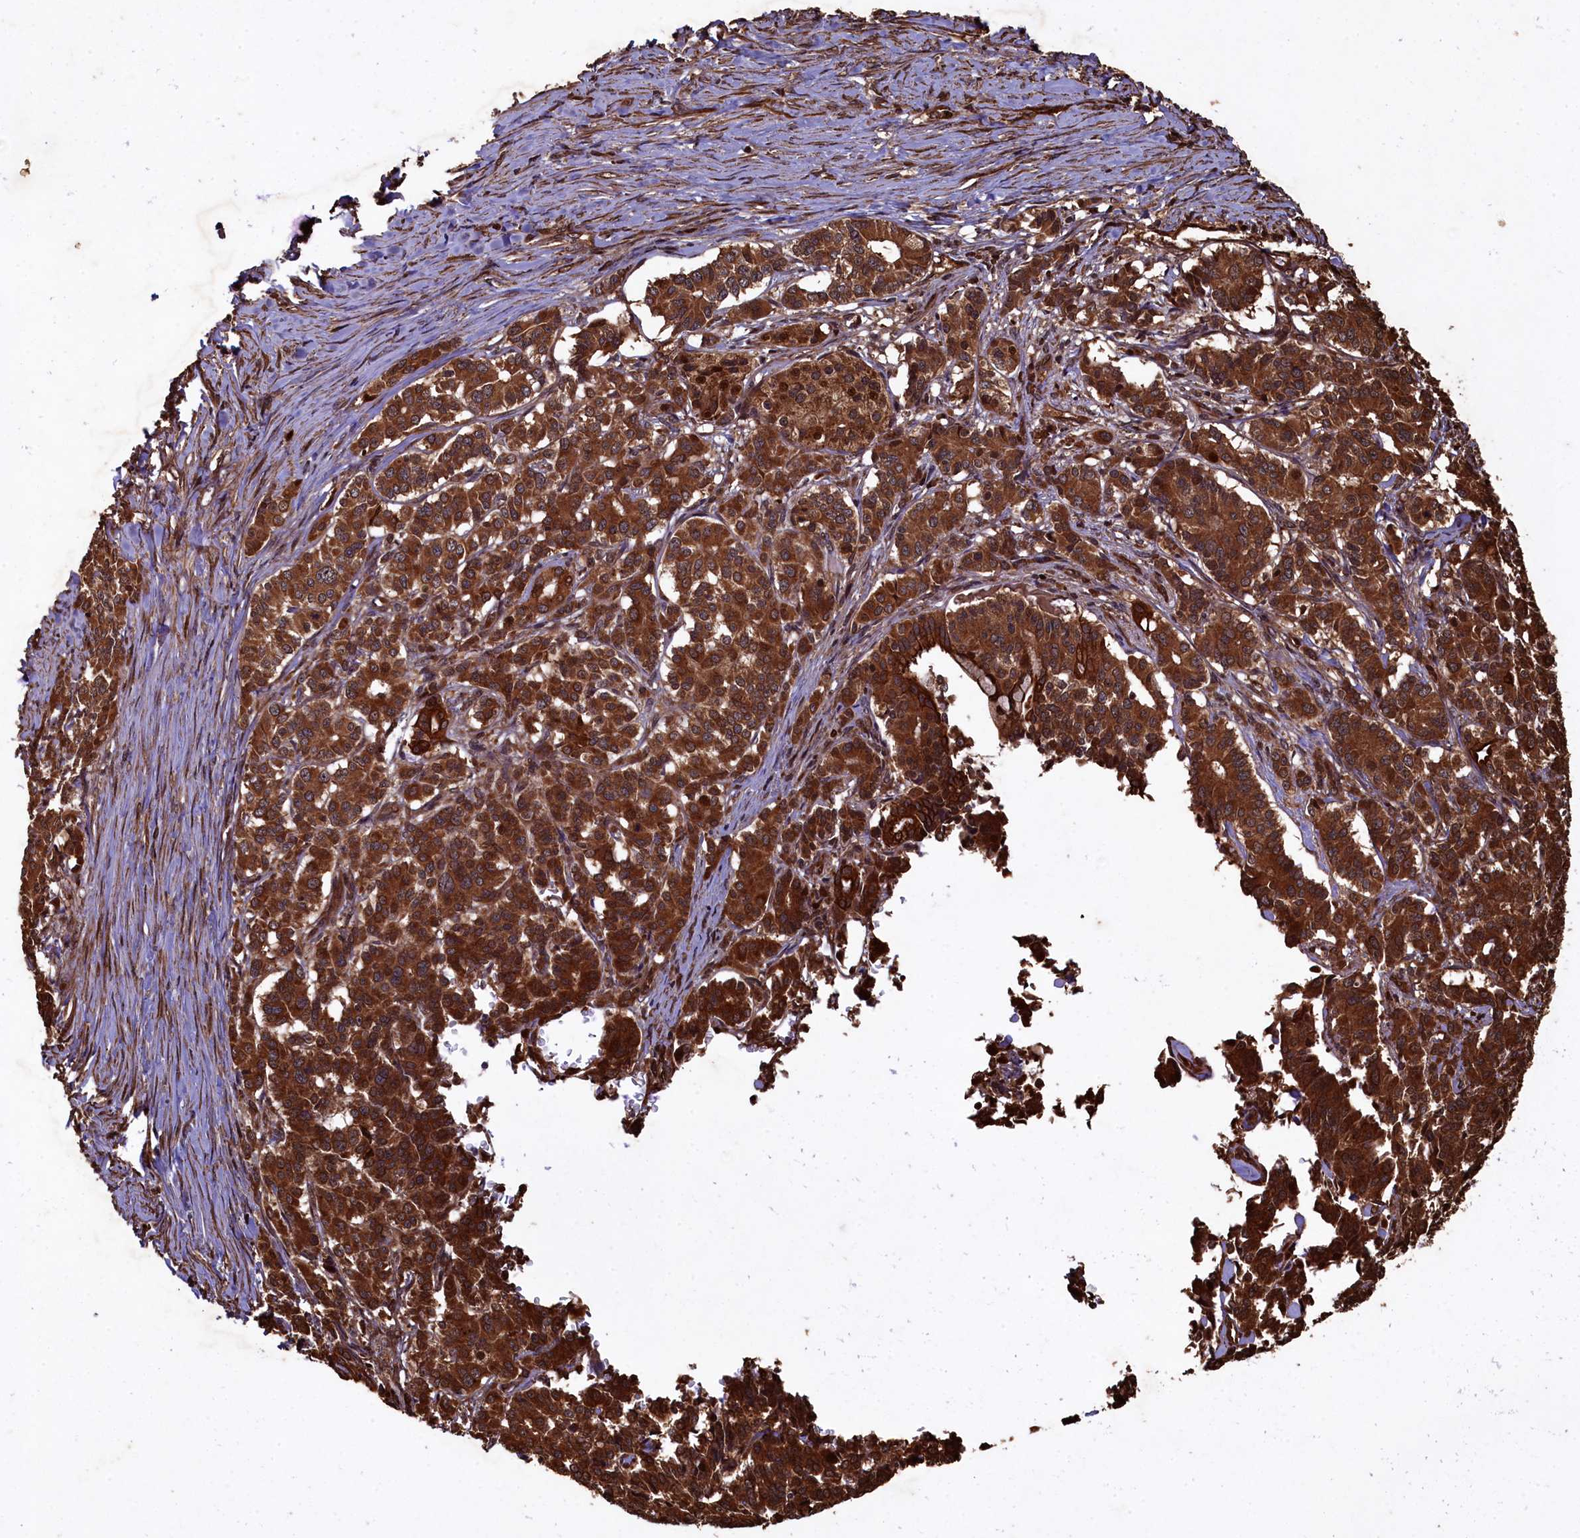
{"staining": {"intensity": "strong", "quantity": ">75%", "location": "cytoplasmic/membranous"}, "tissue": "pancreatic cancer", "cell_type": "Tumor cells", "image_type": "cancer", "snomed": [{"axis": "morphology", "description": "Adenocarcinoma, NOS"}, {"axis": "topography", "description": "Pancreas"}], "caption": "This histopathology image displays IHC staining of human pancreatic cancer (adenocarcinoma), with high strong cytoplasmic/membranous staining in approximately >75% of tumor cells.", "gene": "PIGN", "patient": {"sex": "female", "age": 74}}